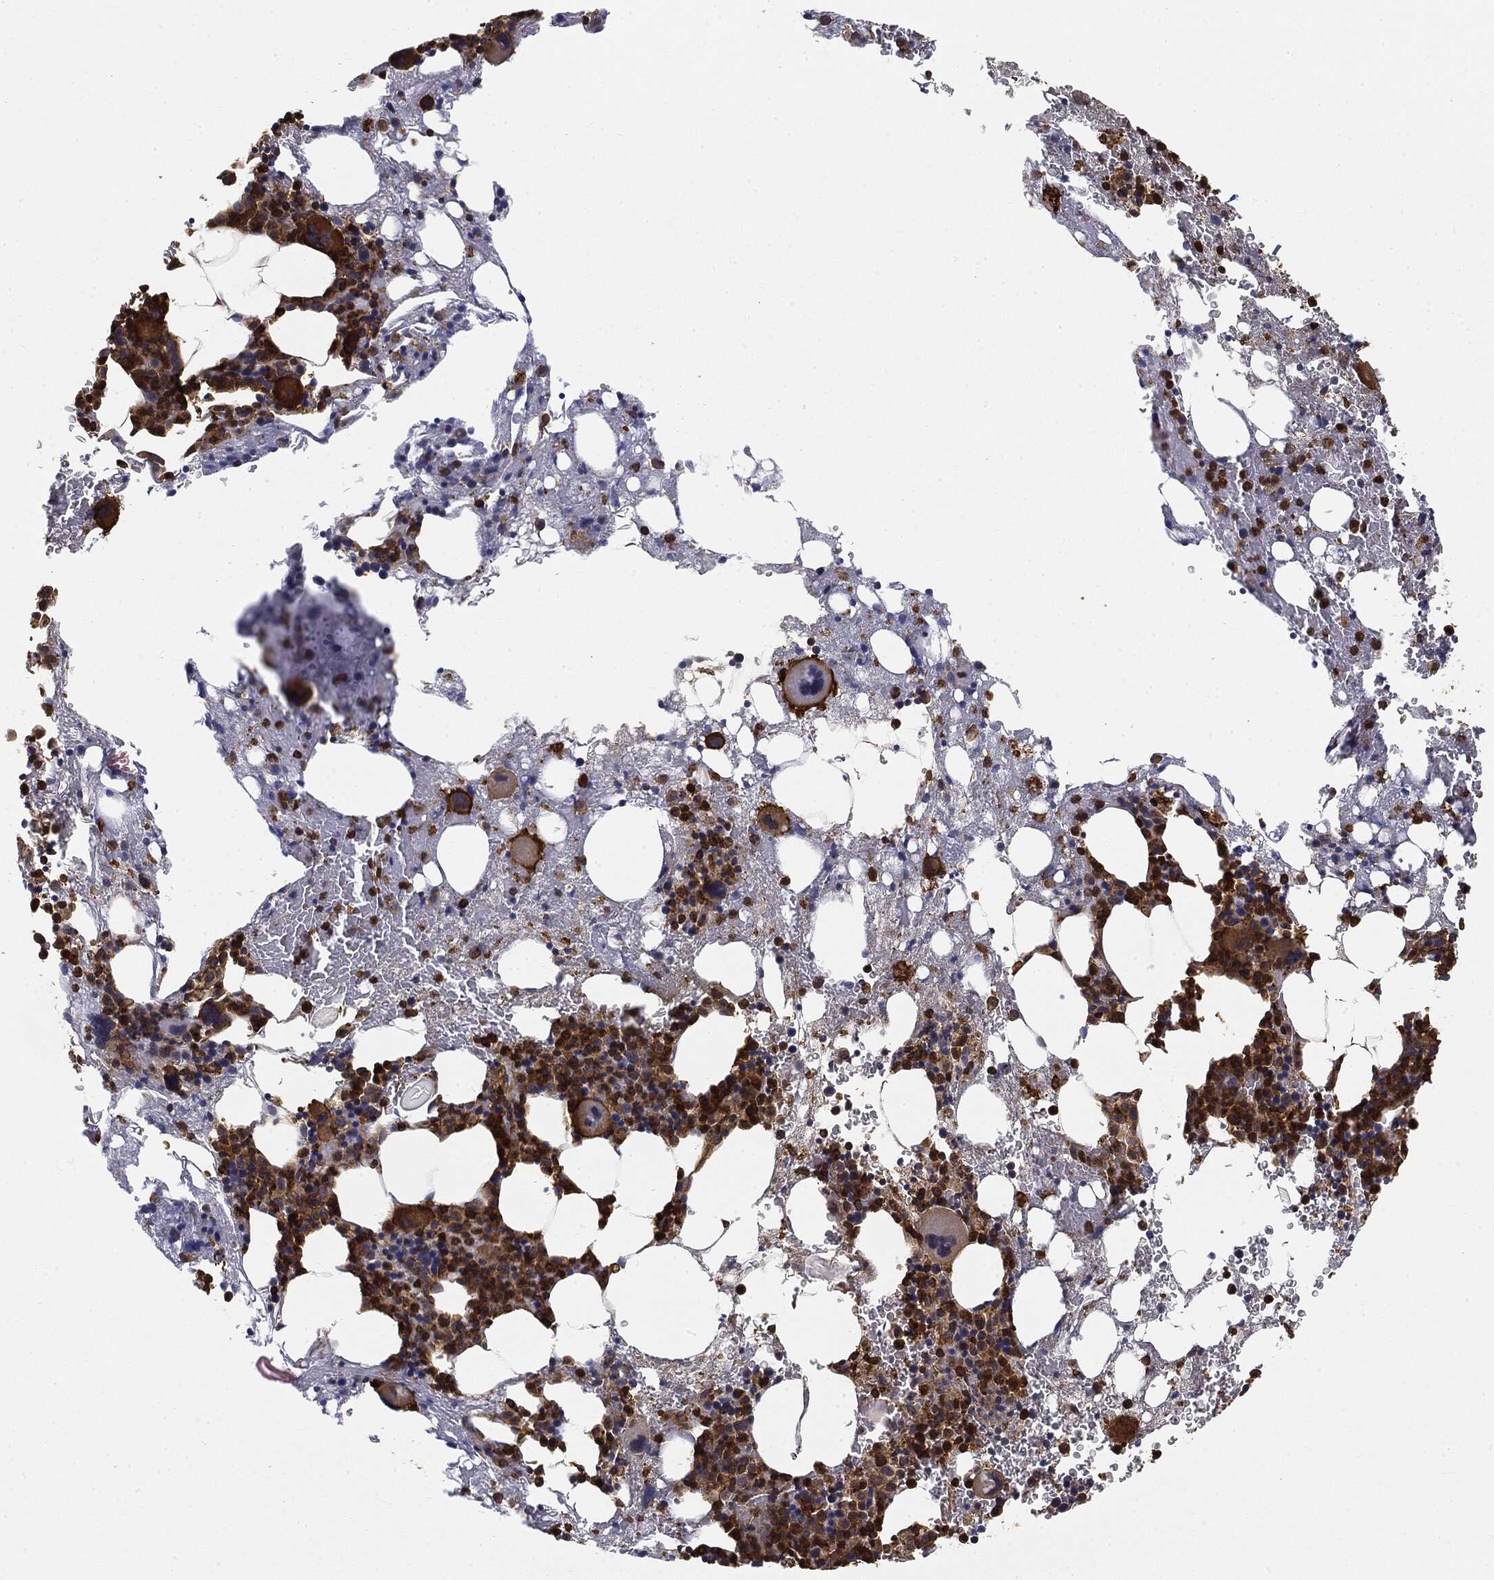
{"staining": {"intensity": "strong", "quantity": "25%-75%", "location": "cytoplasmic/membranous,nuclear"}, "tissue": "bone marrow", "cell_type": "Hematopoietic cells", "image_type": "normal", "snomed": [{"axis": "morphology", "description": "Normal tissue, NOS"}, {"axis": "topography", "description": "Bone marrow"}], "caption": "Immunohistochemistry (IHC) micrograph of unremarkable bone marrow stained for a protein (brown), which demonstrates high levels of strong cytoplasmic/membranous,nuclear staining in approximately 25%-75% of hematopoietic cells.", "gene": "WDR1", "patient": {"sex": "female", "age": 54}}